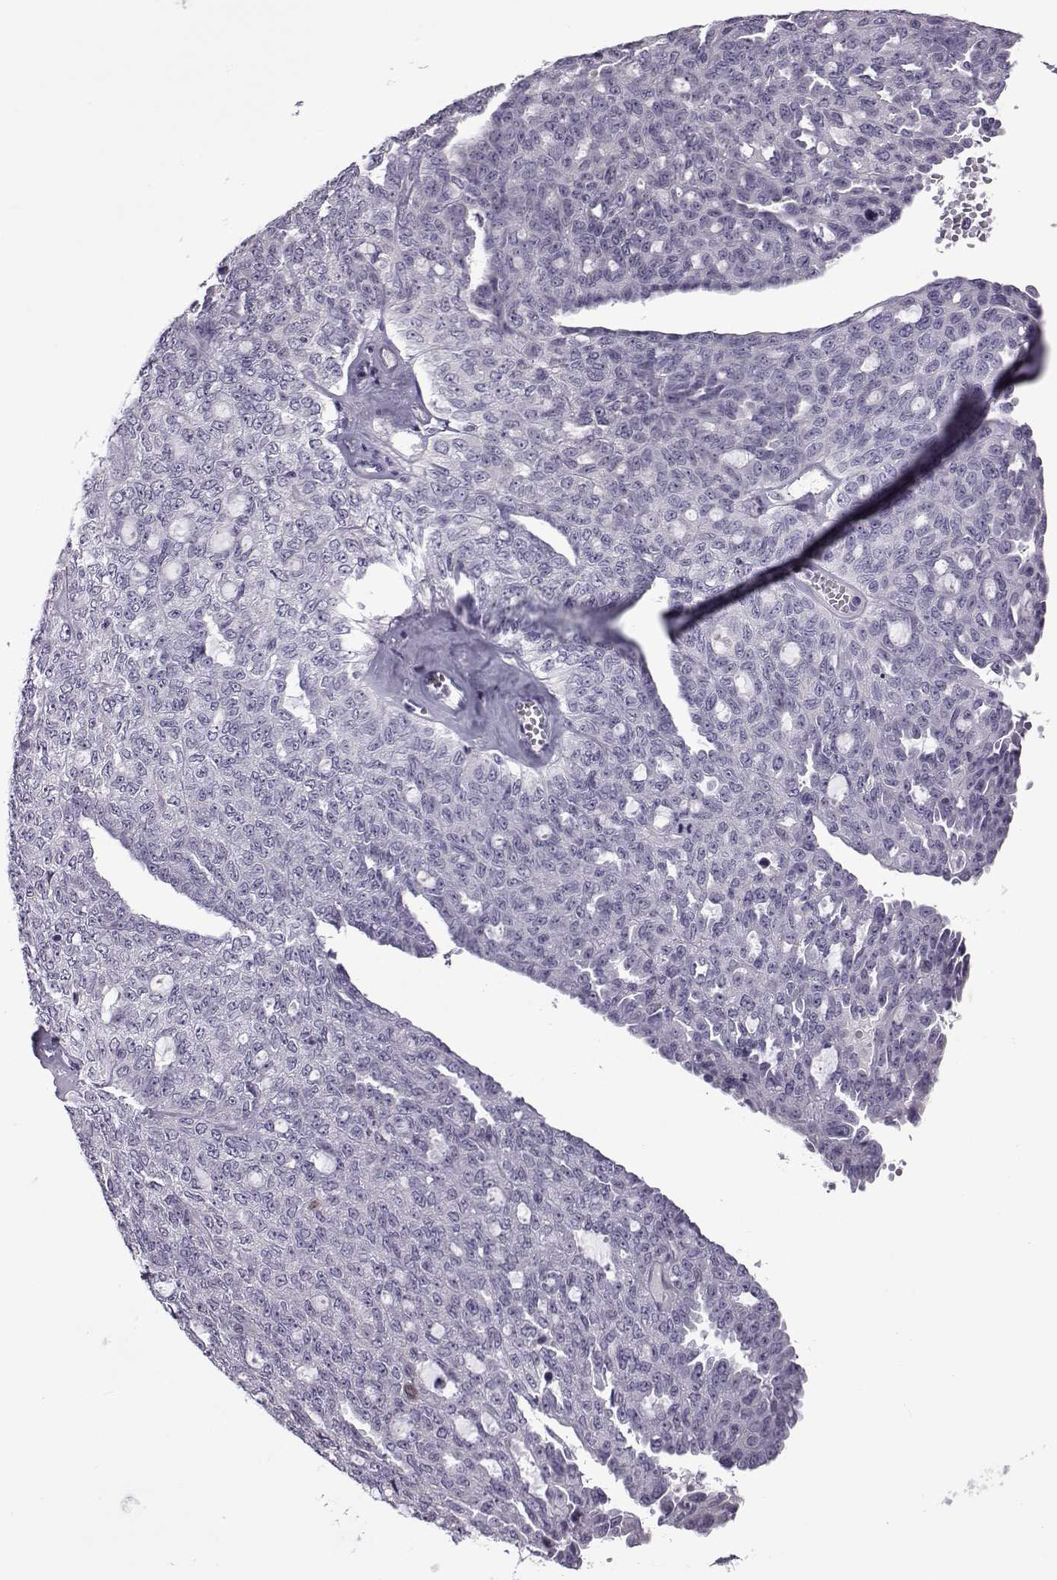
{"staining": {"intensity": "negative", "quantity": "none", "location": "none"}, "tissue": "ovarian cancer", "cell_type": "Tumor cells", "image_type": "cancer", "snomed": [{"axis": "morphology", "description": "Cystadenocarcinoma, serous, NOS"}, {"axis": "topography", "description": "Ovary"}], "caption": "Immunohistochemical staining of human ovarian cancer exhibits no significant expression in tumor cells.", "gene": "OIP5", "patient": {"sex": "female", "age": 71}}